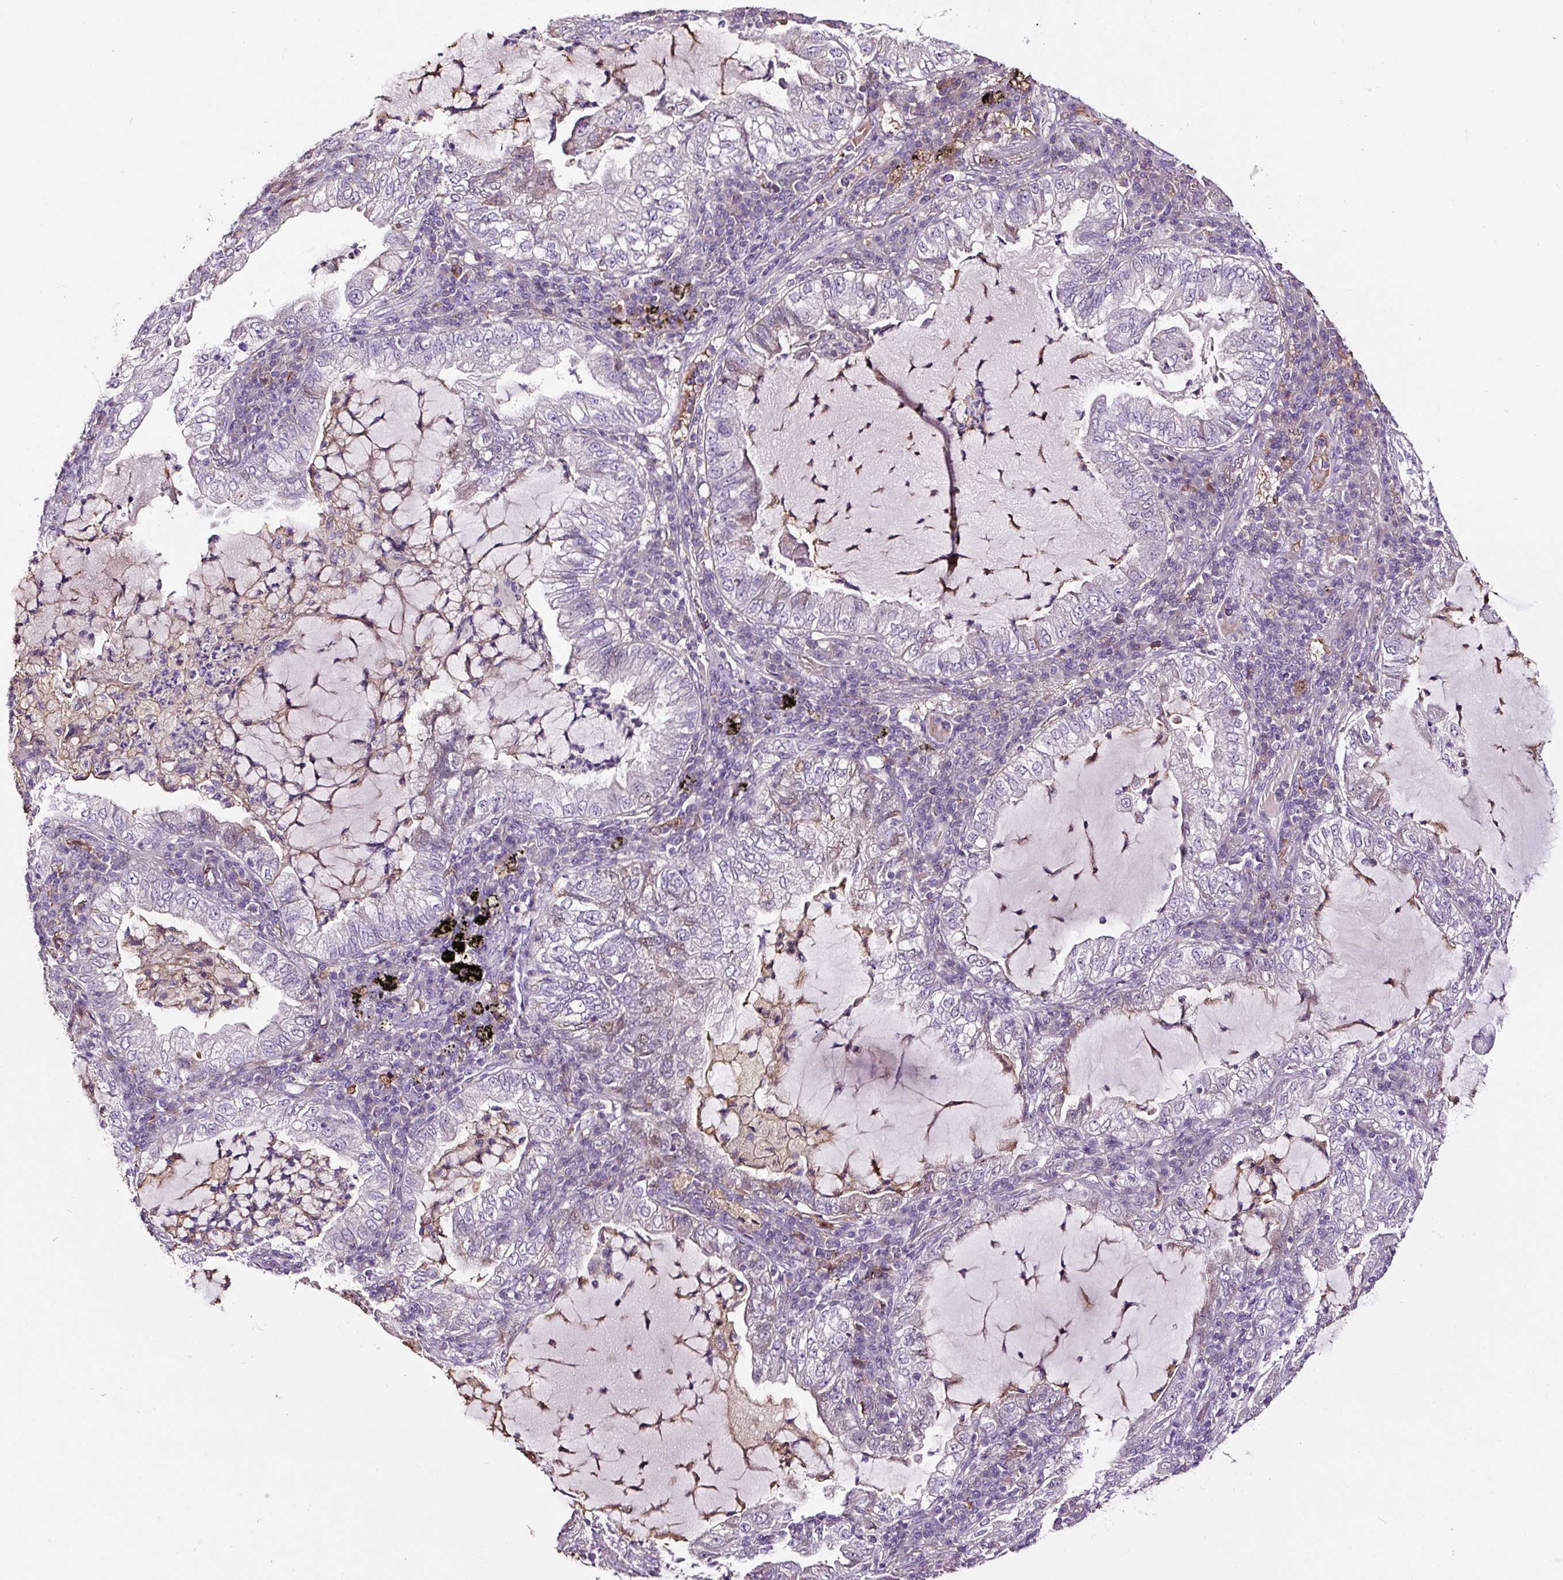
{"staining": {"intensity": "negative", "quantity": "none", "location": "none"}, "tissue": "lung cancer", "cell_type": "Tumor cells", "image_type": "cancer", "snomed": [{"axis": "morphology", "description": "Adenocarcinoma, NOS"}, {"axis": "topography", "description": "Lung"}], "caption": "High power microscopy histopathology image of an immunohistochemistry image of adenocarcinoma (lung), revealing no significant expression in tumor cells. (DAB (3,3'-diaminobenzidine) immunohistochemistry visualized using brightfield microscopy, high magnification).", "gene": "LRRC24", "patient": {"sex": "female", "age": 73}}